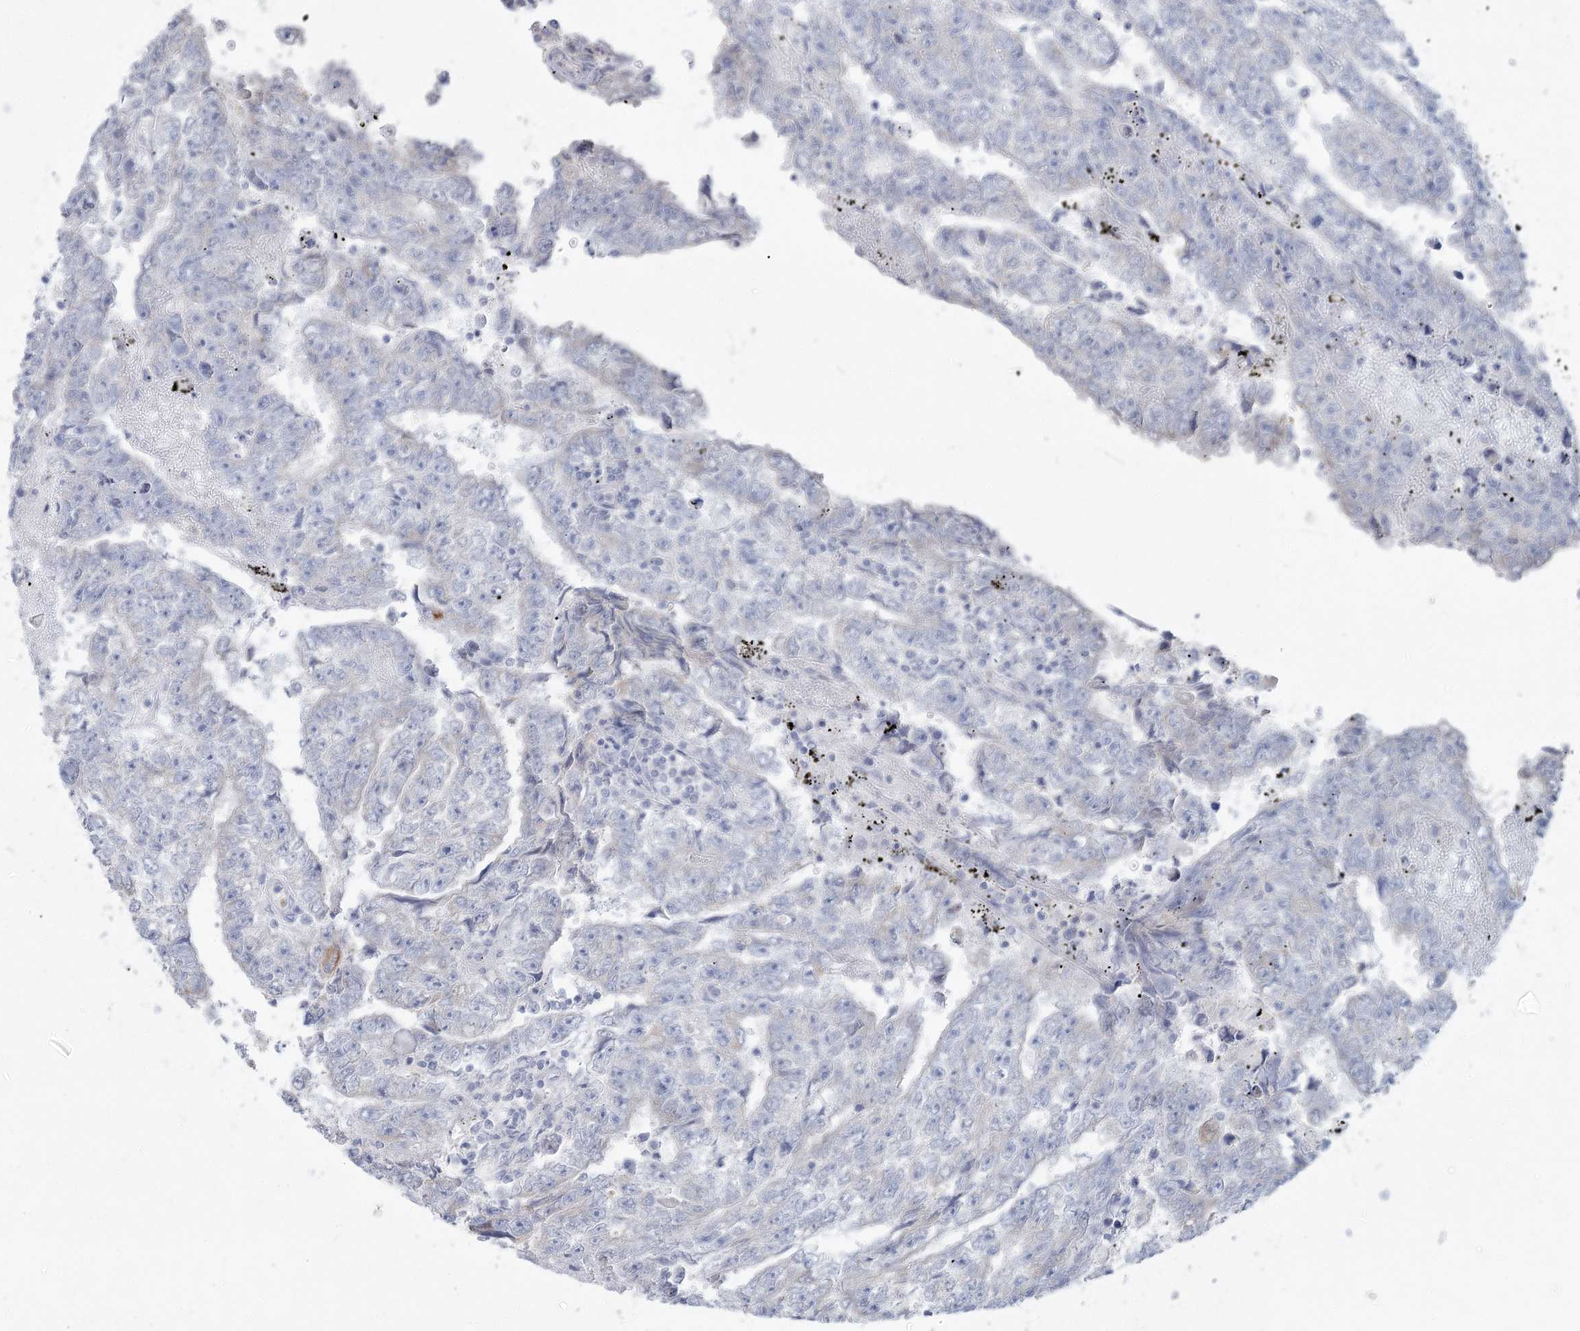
{"staining": {"intensity": "negative", "quantity": "none", "location": "none"}, "tissue": "testis cancer", "cell_type": "Tumor cells", "image_type": "cancer", "snomed": [{"axis": "morphology", "description": "Carcinoma, Embryonal, NOS"}, {"axis": "topography", "description": "Testis"}], "caption": "Immunohistochemical staining of human embryonal carcinoma (testis) demonstrates no significant expression in tumor cells.", "gene": "FAM110C", "patient": {"sex": "male", "age": 25}}